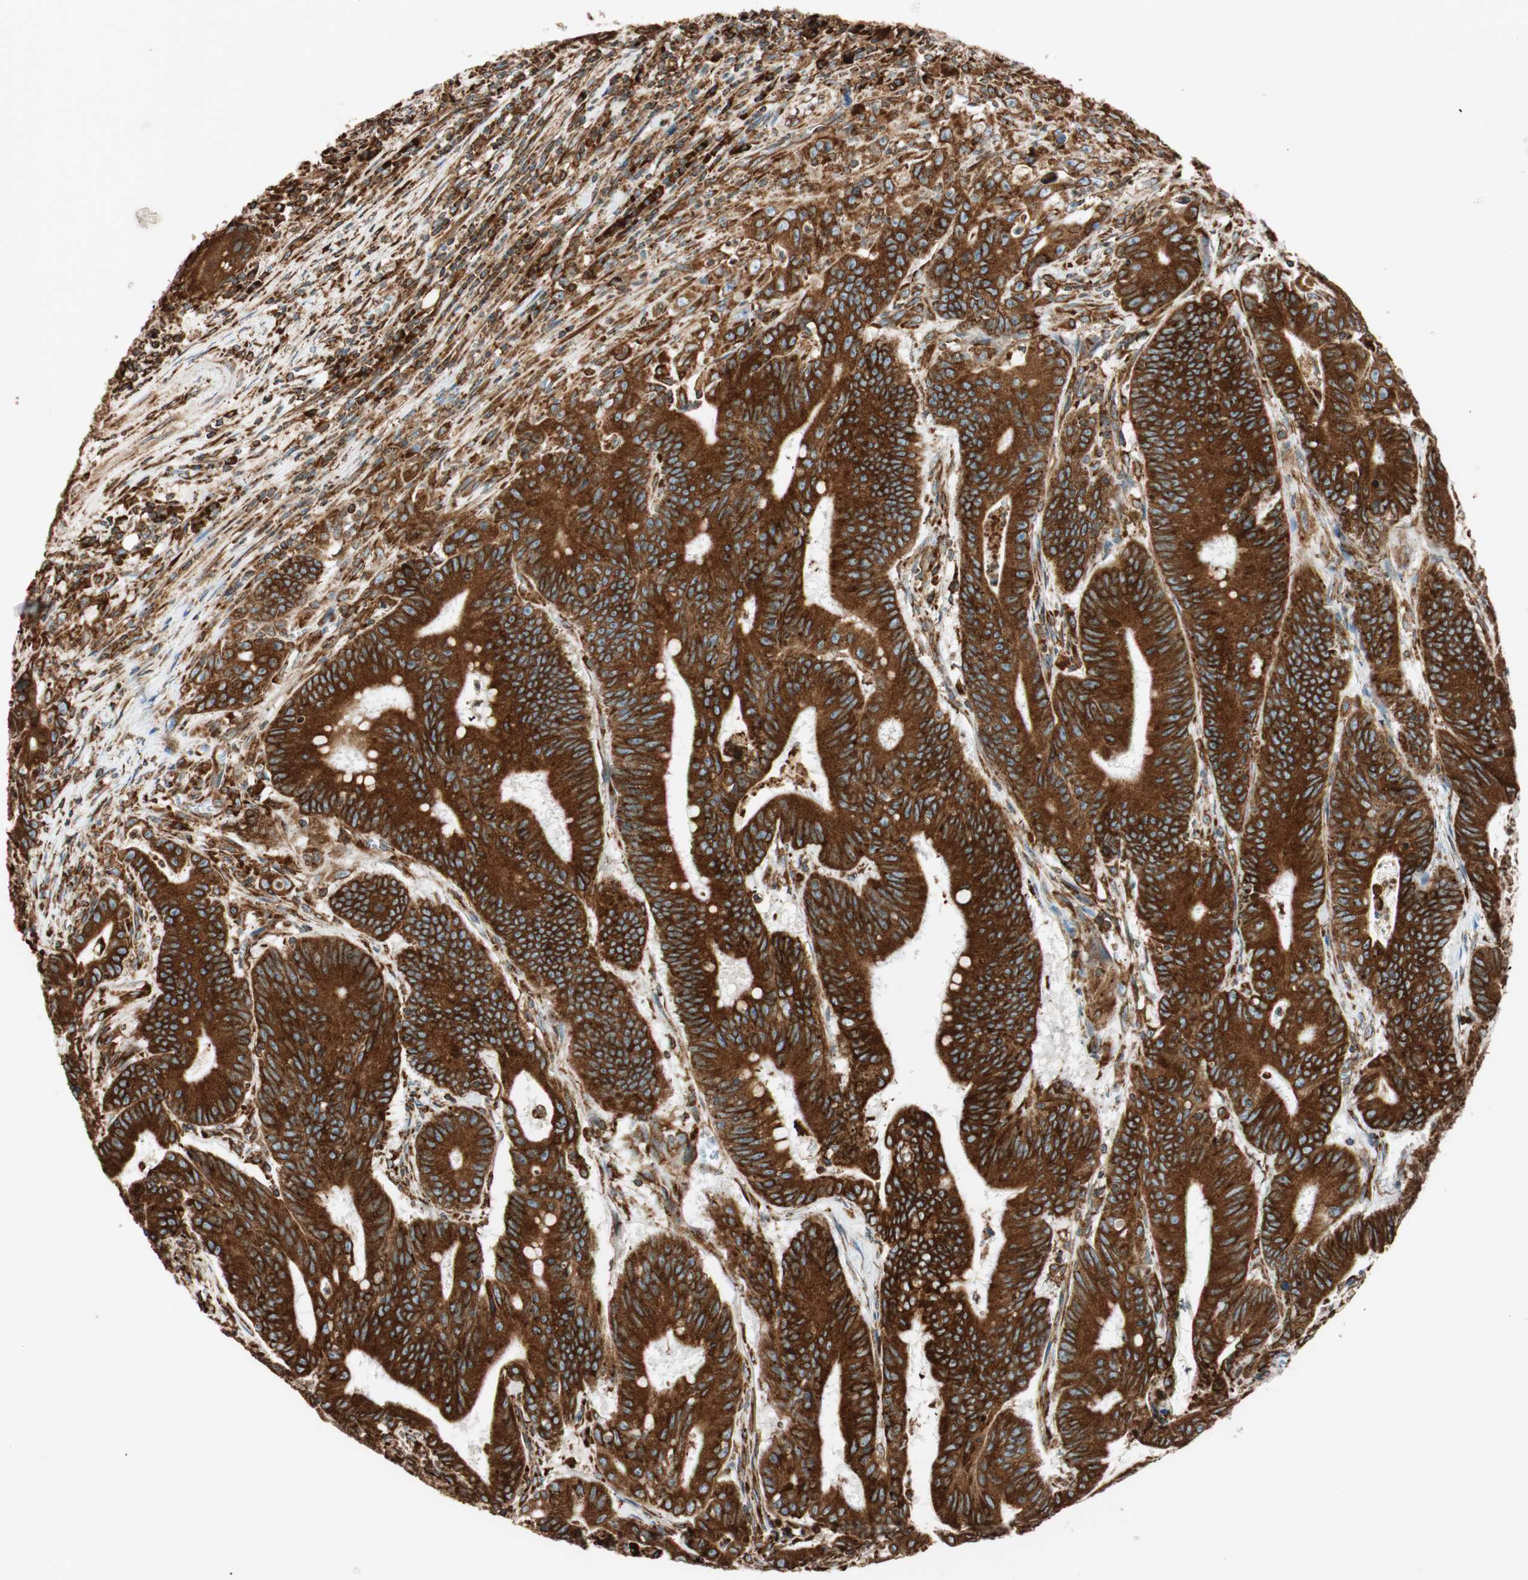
{"staining": {"intensity": "strong", "quantity": ">75%", "location": "cytoplasmic/membranous"}, "tissue": "colorectal cancer", "cell_type": "Tumor cells", "image_type": "cancer", "snomed": [{"axis": "morphology", "description": "Adenocarcinoma, NOS"}, {"axis": "topography", "description": "Colon"}], "caption": "Strong cytoplasmic/membranous protein staining is appreciated in about >75% of tumor cells in adenocarcinoma (colorectal).", "gene": "PRKCSH", "patient": {"sex": "male", "age": 45}}